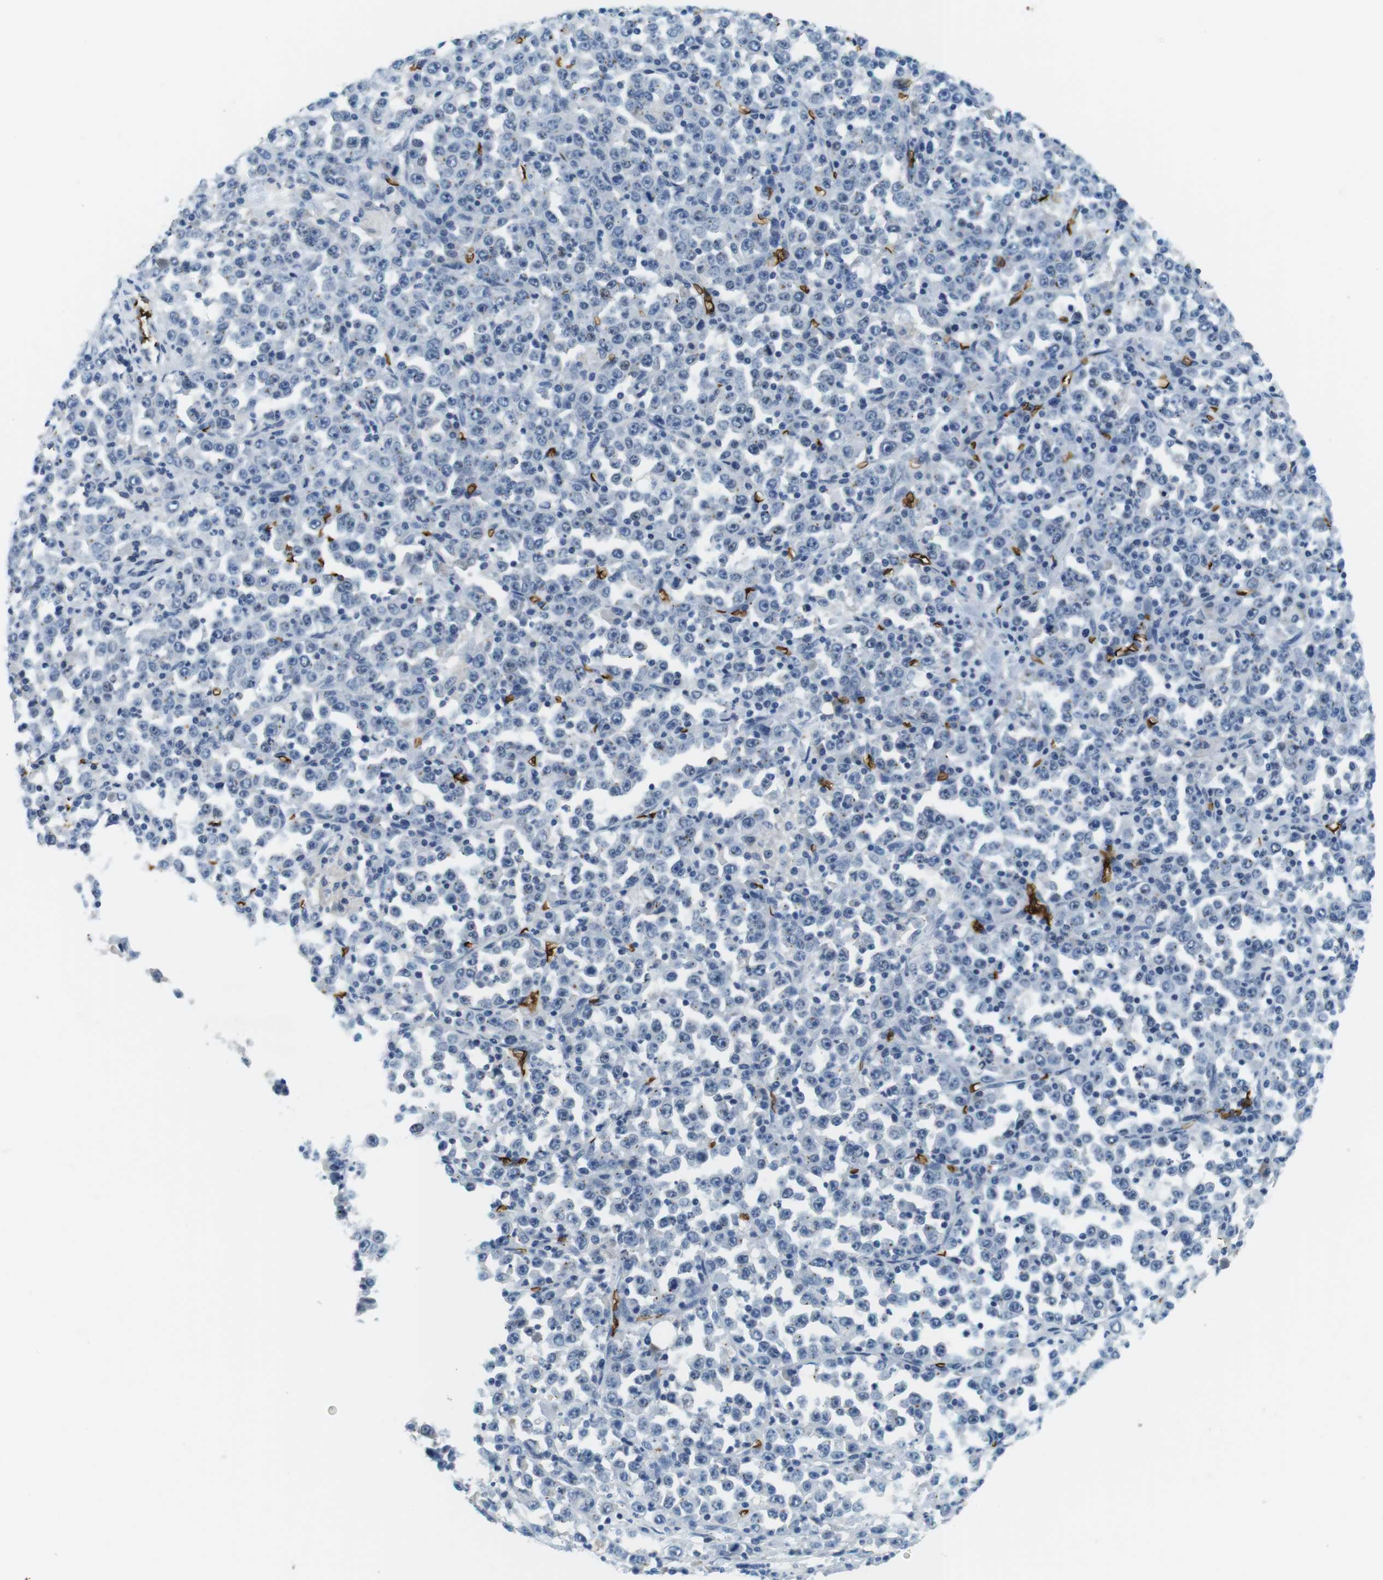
{"staining": {"intensity": "negative", "quantity": "none", "location": "none"}, "tissue": "stomach cancer", "cell_type": "Tumor cells", "image_type": "cancer", "snomed": [{"axis": "morphology", "description": "Normal tissue, NOS"}, {"axis": "morphology", "description": "Adenocarcinoma, NOS"}, {"axis": "topography", "description": "Stomach, upper"}, {"axis": "topography", "description": "Stomach"}], "caption": "A high-resolution histopathology image shows immunohistochemistry (IHC) staining of stomach adenocarcinoma, which demonstrates no significant positivity in tumor cells. Nuclei are stained in blue.", "gene": "SLC4A1", "patient": {"sex": "male", "age": 59}}